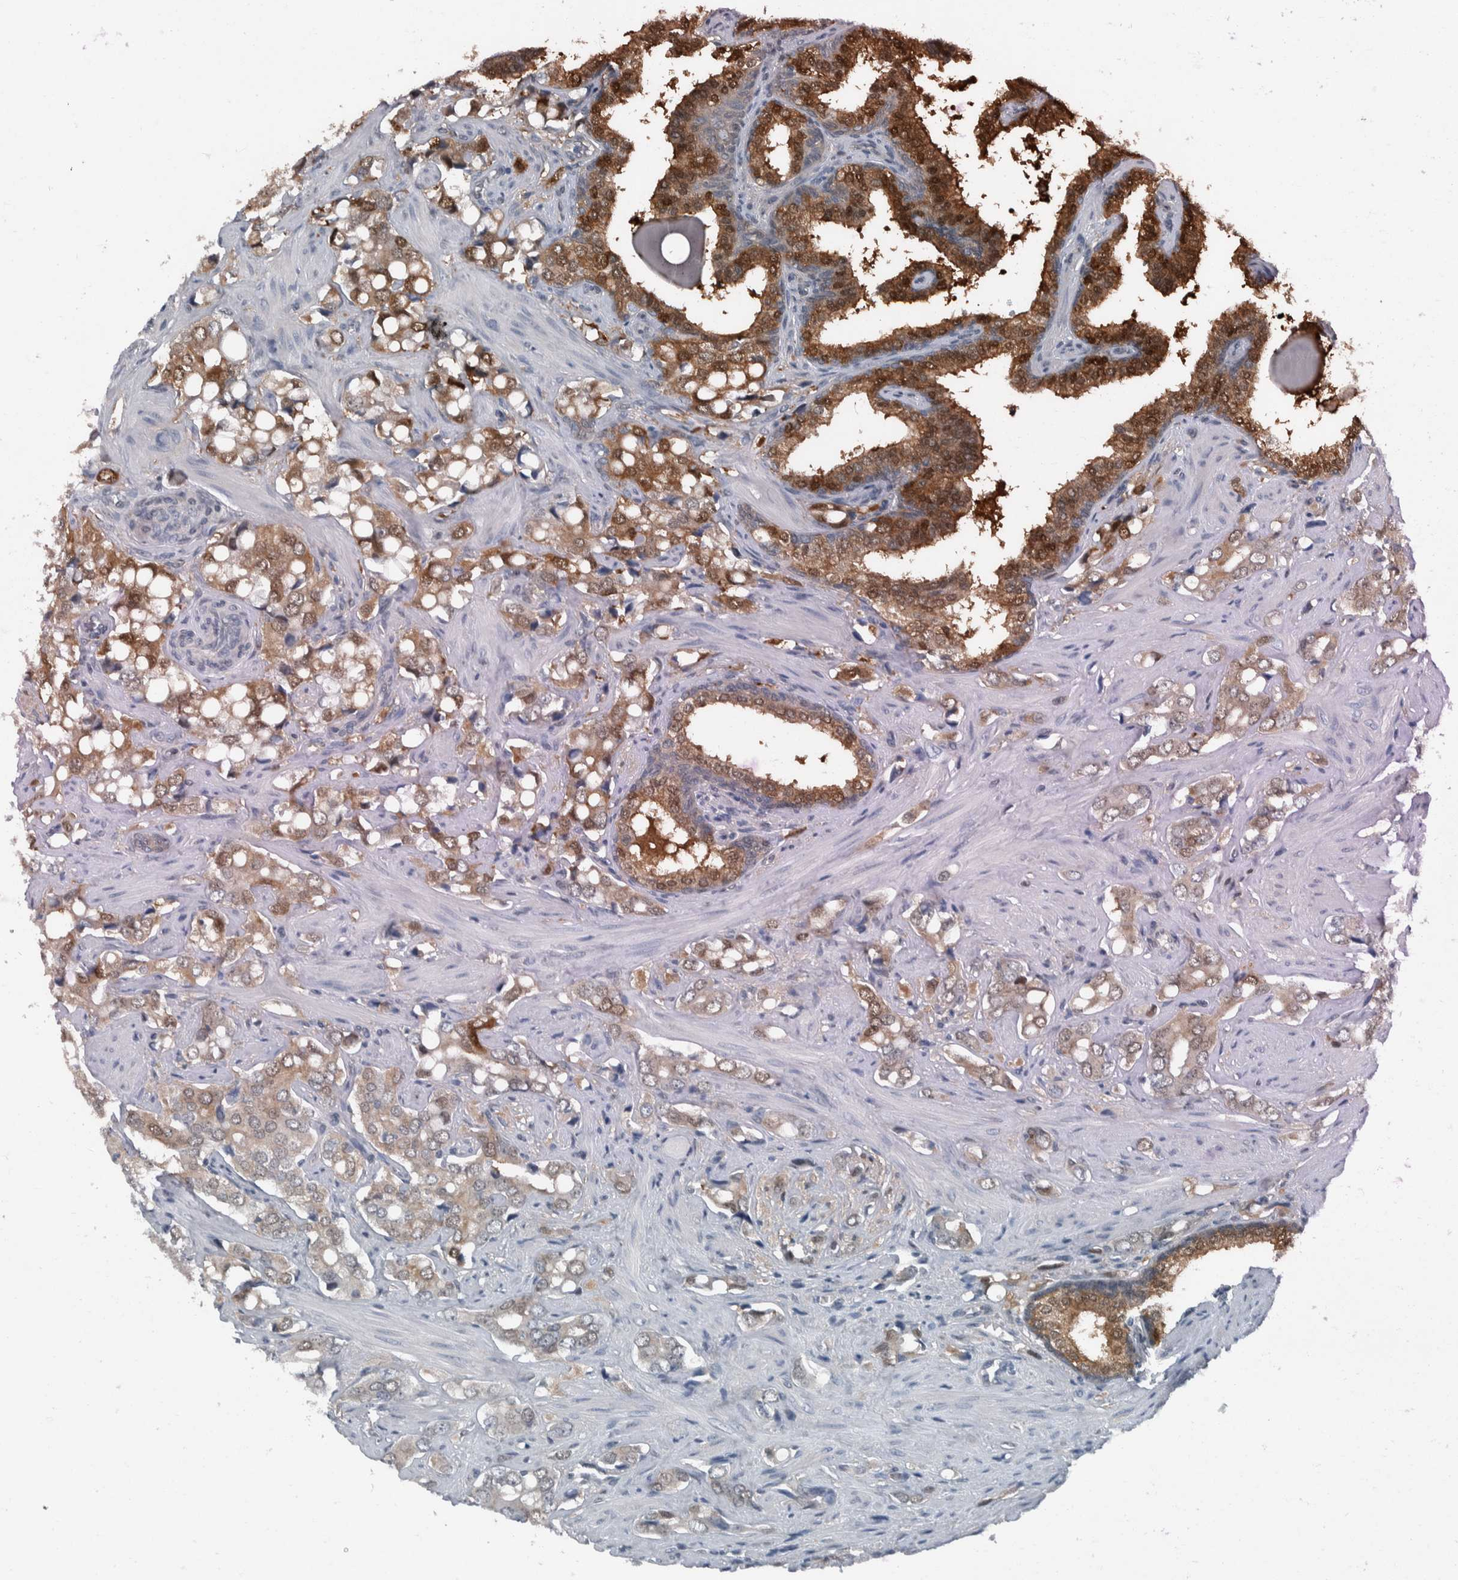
{"staining": {"intensity": "moderate", "quantity": ">75%", "location": "cytoplasmic/membranous,nuclear"}, "tissue": "prostate cancer", "cell_type": "Tumor cells", "image_type": "cancer", "snomed": [{"axis": "morphology", "description": "Adenocarcinoma, High grade"}, {"axis": "topography", "description": "Prostate"}], "caption": "Protein staining of high-grade adenocarcinoma (prostate) tissue shows moderate cytoplasmic/membranous and nuclear expression in about >75% of tumor cells. (DAB (3,3'-diaminobenzidine) IHC, brown staining for protein, blue staining for nuclei).", "gene": "ALAD", "patient": {"sex": "male", "age": 52}}